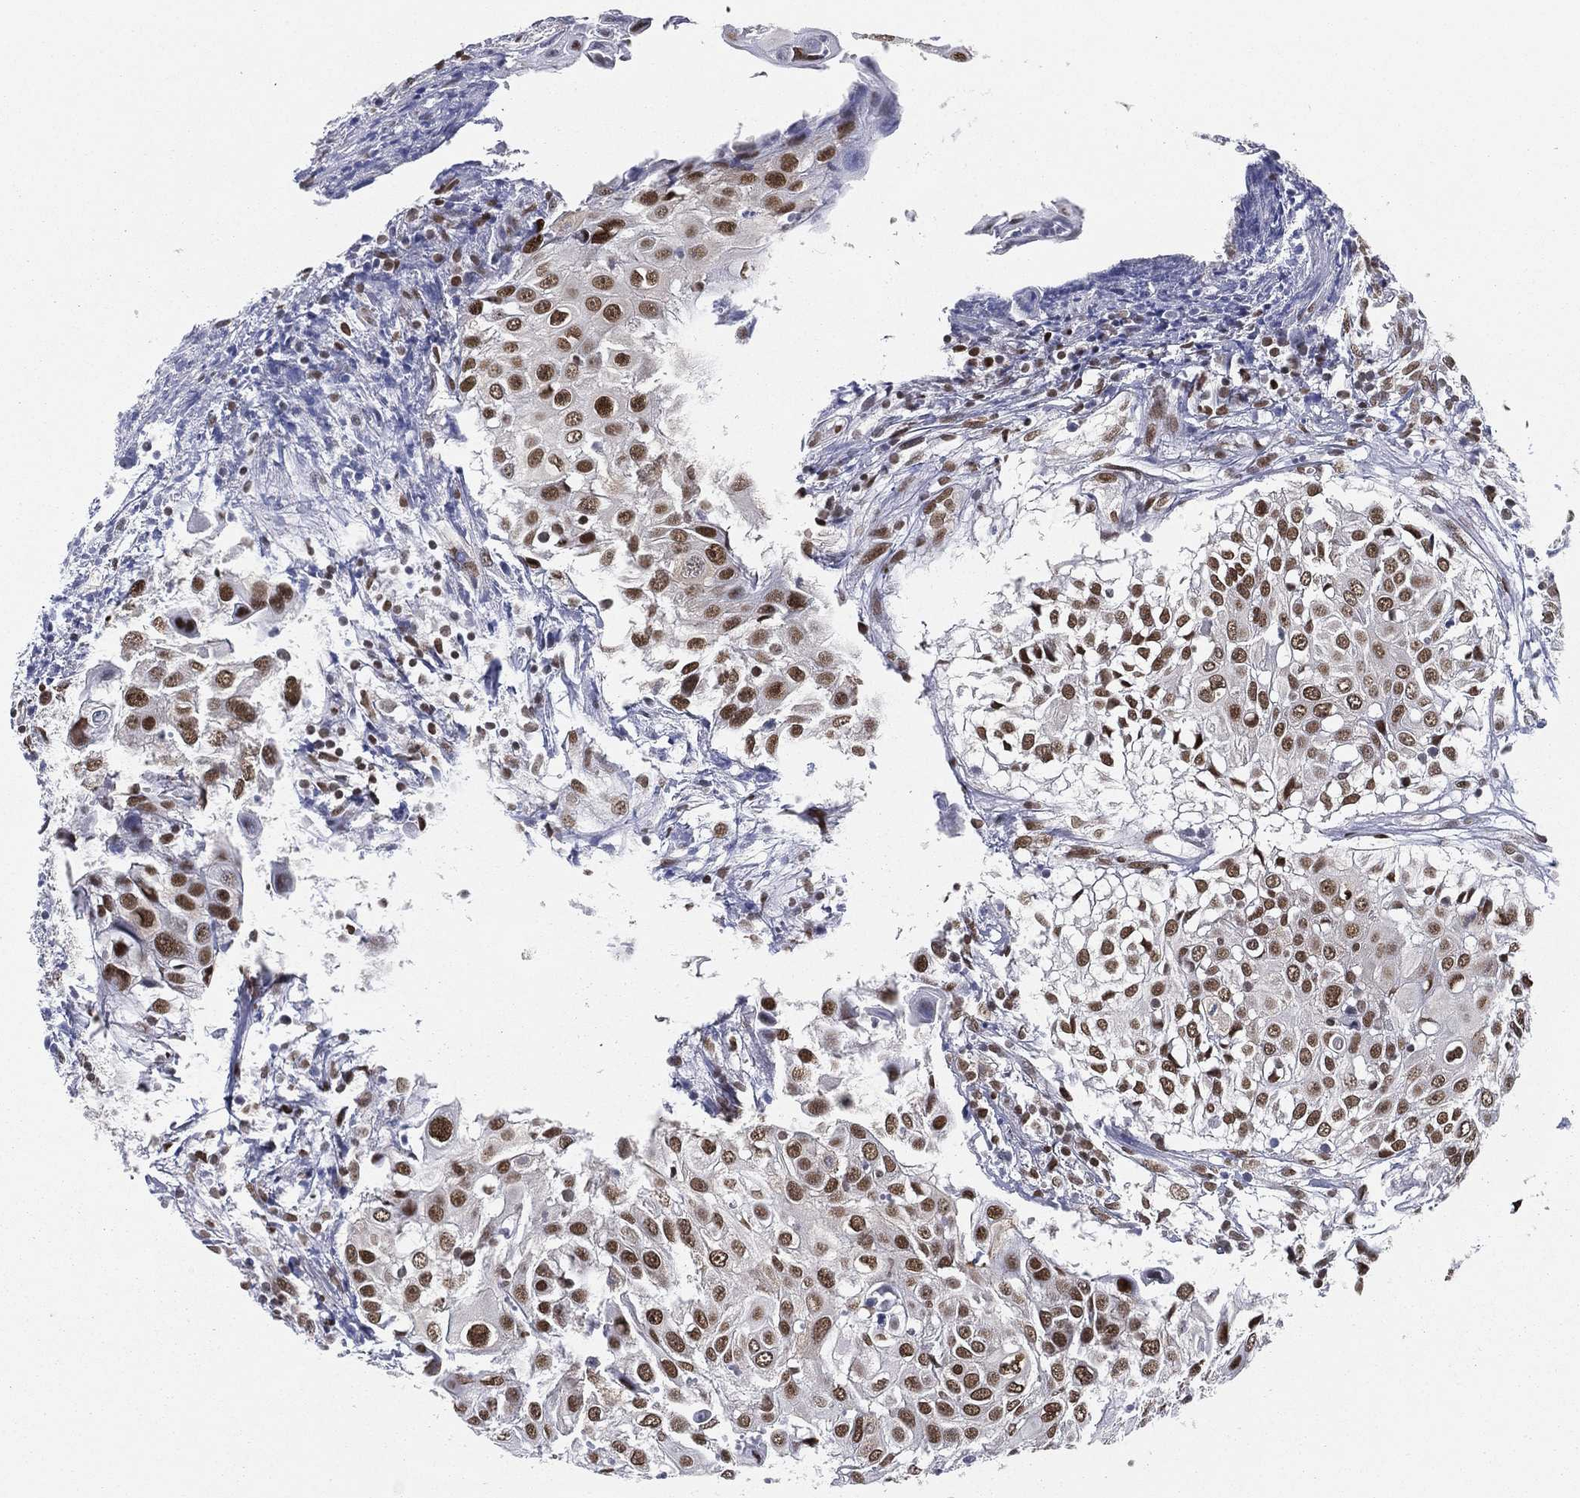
{"staining": {"intensity": "strong", "quantity": ">75%", "location": "nuclear"}, "tissue": "urothelial cancer", "cell_type": "Tumor cells", "image_type": "cancer", "snomed": [{"axis": "morphology", "description": "Urothelial carcinoma, High grade"}, {"axis": "topography", "description": "Urinary bladder"}], "caption": "A brown stain shows strong nuclear positivity of a protein in human urothelial cancer tumor cells. Nuclei are stained in blue.", "gene": "FUBP3", "patient": {"sex": "female", "age": 79}}